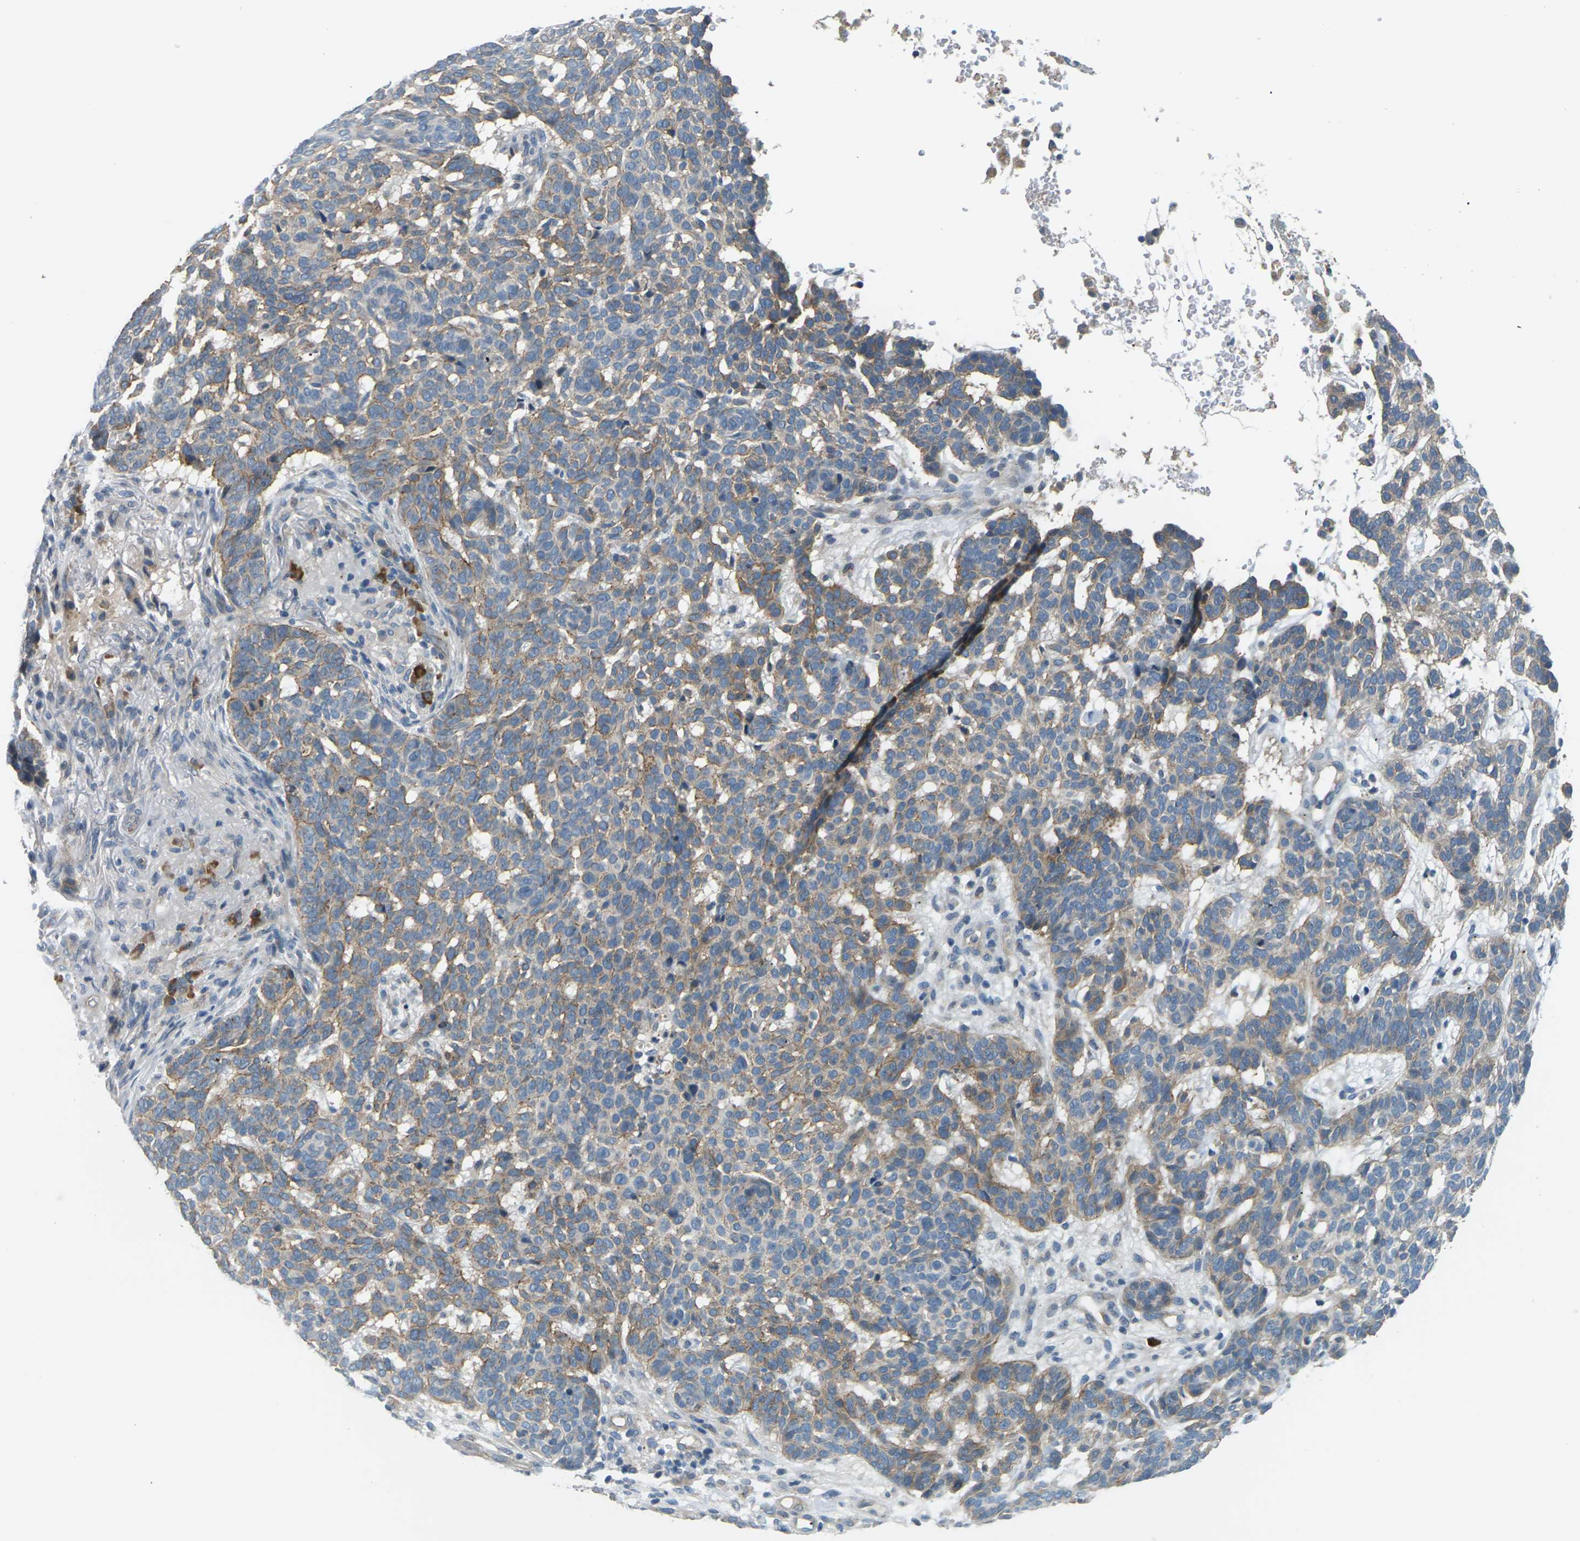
{"staining": {"intensity": "moderate", "quantity": "25%-75%", "location": "cytoplasmic/membranous"}, "tissue": "skin cancer", "cell_type": "Tumor cells", "image_type": "cancer", "snomed": [{"axis": "morphology", "description": "Basal cell carcinoma"}, {"axis": "topography", "description": "Skin"}], "caption": "Immunohistochemical staining of skin basal cell carcinoma displays medium levels of moderate cytoplasmic/membranous staining in about 25%-75% of tumor cells.", "gene": "SLC13A3", "patient": {"sex": "male", "age": 85}}